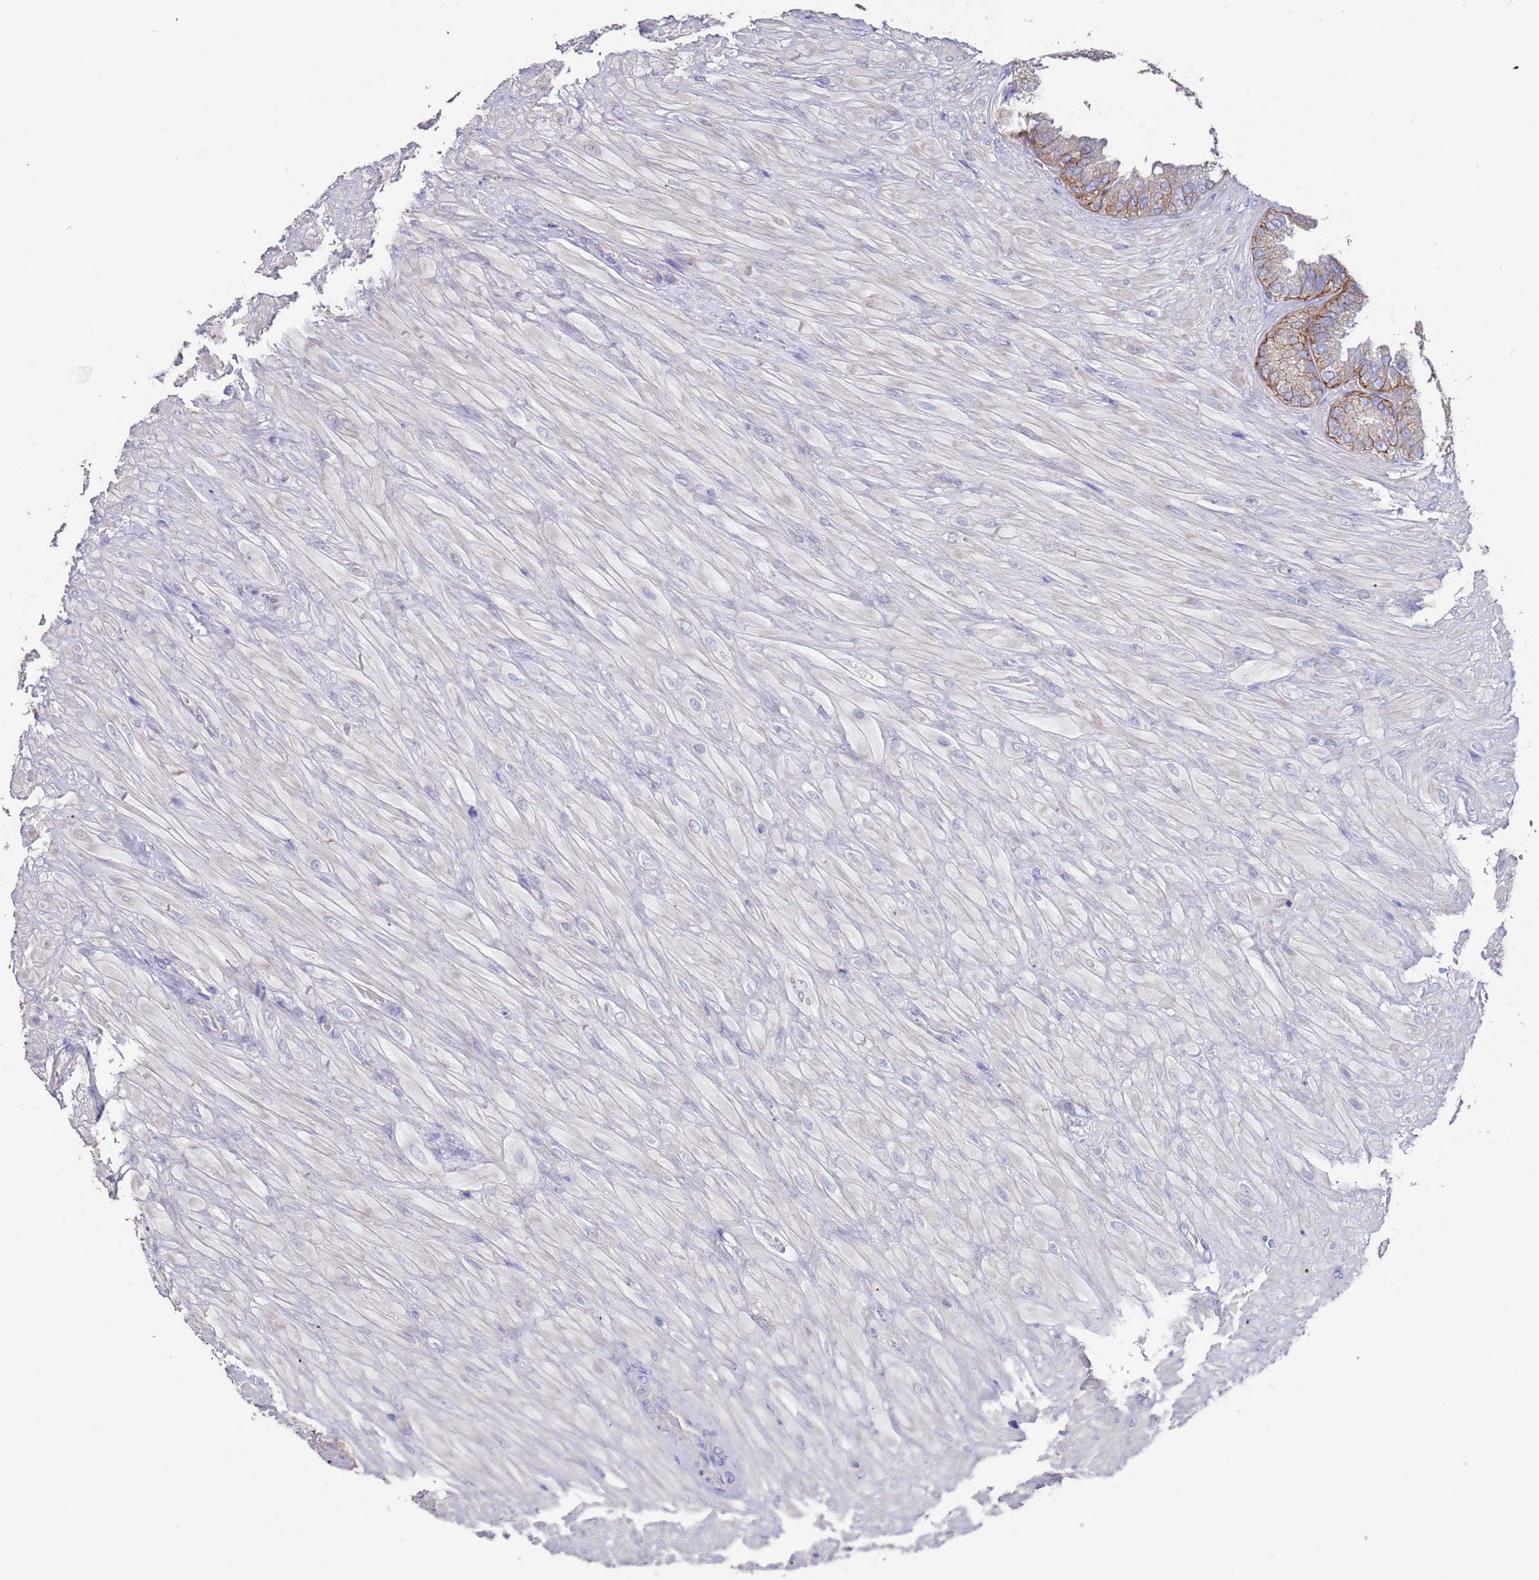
{"staining": {"intensity": "moderate", "quantity": ">75%", "location": "cytoplasmic/membranous"}, "tissue": "seminal vesicle", "cell_type": "Glandular cells", "image_type": "normal", "snomed": [{"axis": "morphology", "description": "Normal tissue, NOS"}, {"axis": "topography", "description": "Seminal veicle"}, {"axis": "topography", "description": "Peripheral nerve tissue"}], "caption": "Immunohistochemical staining of unremarkable human seminal vesicle exhibits moderate cytoplasmic/membranous protein expression in approximately >75% of glandular cells. (DAB (3,3'-diaminobenzidine) = brown stain, brightfield microscopy at high magnification).", "gene": "KRTCAP3", "patient": {"sex": "male", "age": 63}}